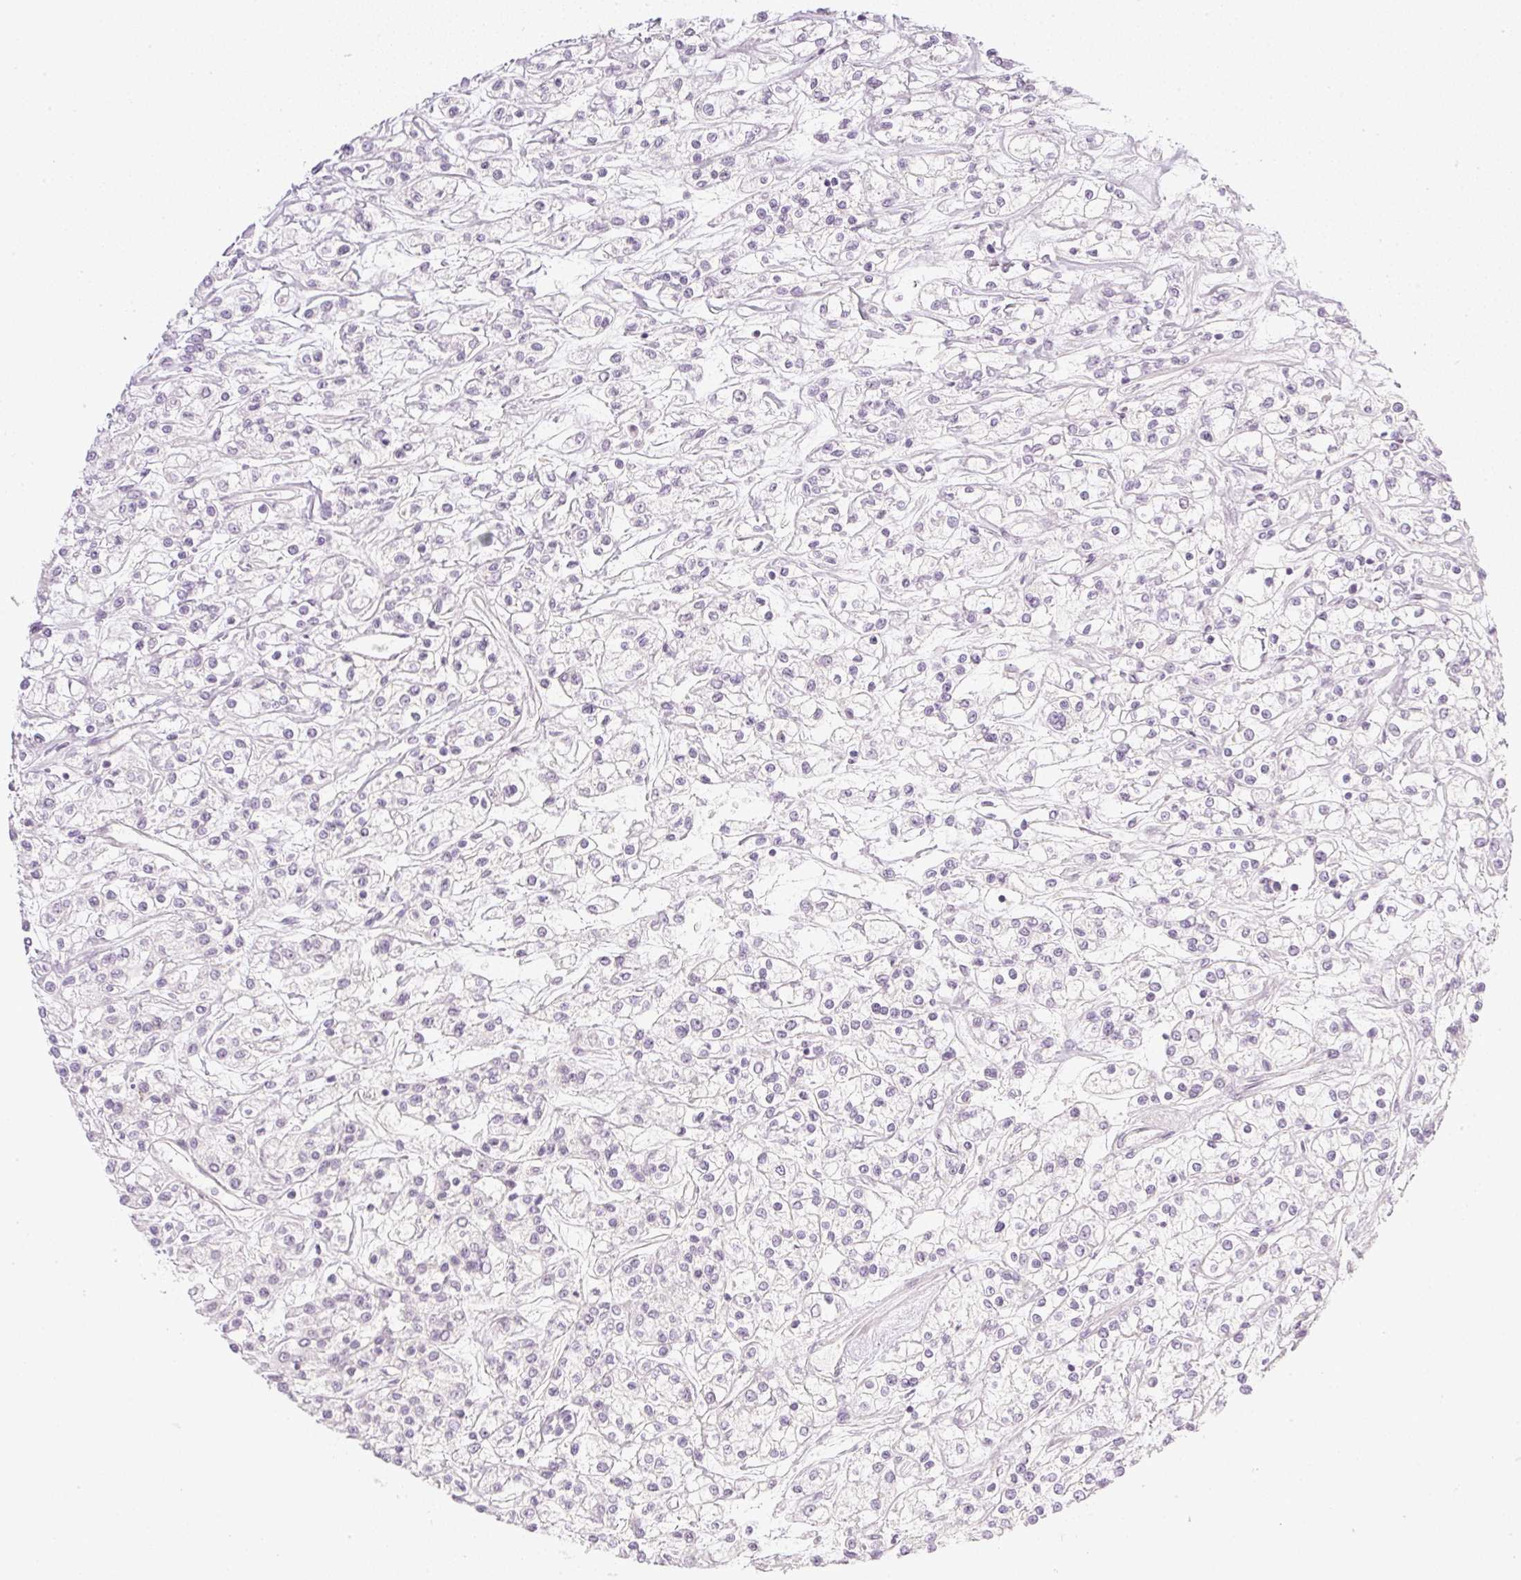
{"staining": {"intensity": "negative", "quantity": "none", "location": "none"}, "tissue": "renal cancer", "cell_type": "Tumor cells", "image_type": "cancer", "snomed": [{"axis": "morphology", "description": "Adenocarcinoma, NOS"}, {"axis": "topography", "description": "Kidney"}], "caption": "Tumor cells show no significant staining in renal cancer (adenocarcinoma). (Stains: DAB immunohistochemistry with hematoxylin counter stain, Microscopy: brightfield microscopy at high magnification).", "gene": "AAR2", "patient": {"sex": "female", "age": 59}}